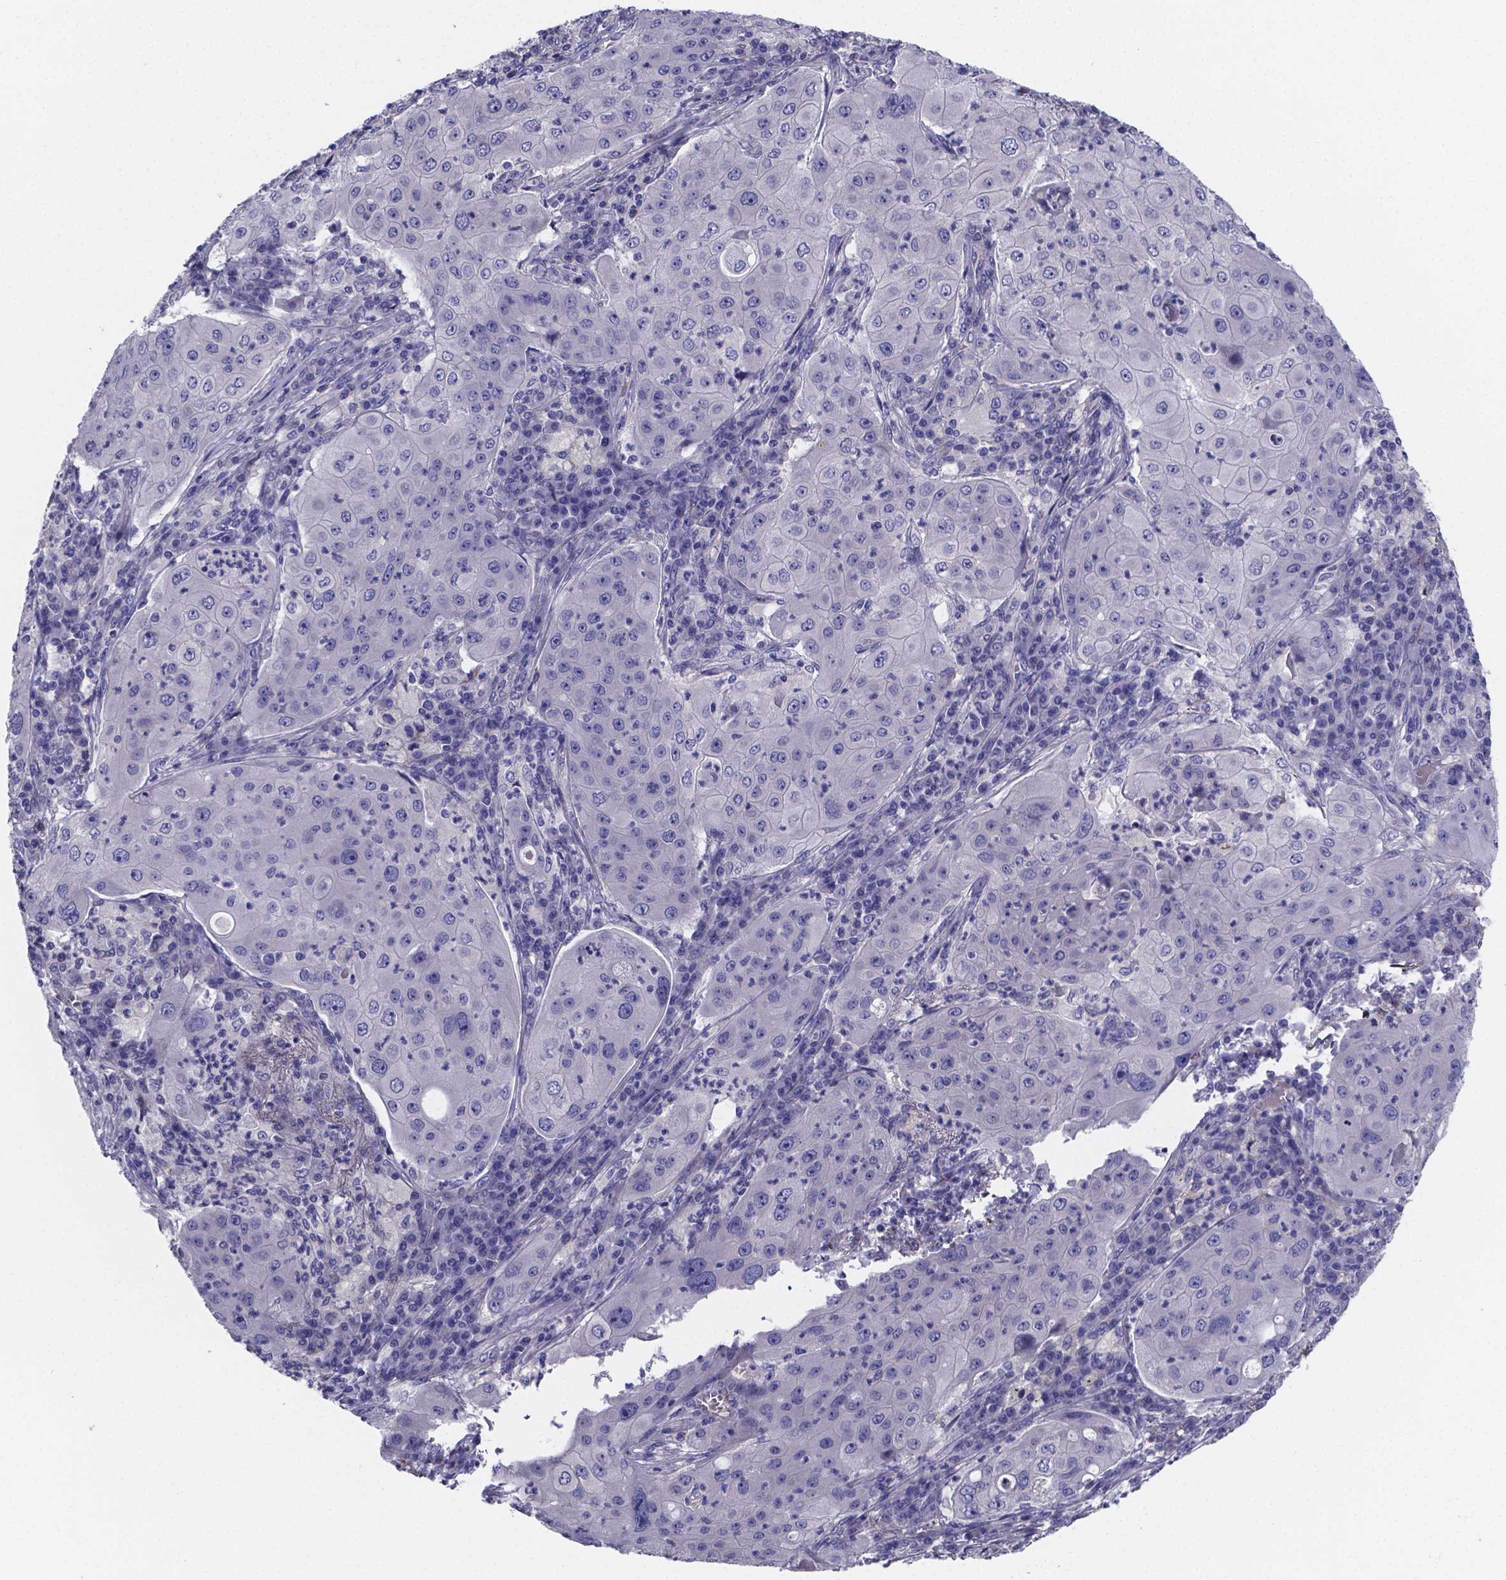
{"staining": {"intensity": "negative", "quantity": "none", "location": "none"}, "tissue": "lung cancer", "cell_type": "Tumor cells", "image_type": "cancer", "snomed": [{"axis": "morphology", "description": "Squamous cell carcinoma, NOS"}, {"axis": "topography", "description": "Lung"}], "caption": "DAB immunohistochemical staining of lung squamous cell carcinoma displays no significant staining in tumor cells. (DAB (3,3'-diaminobenzidine) IHC, high magnification).", "gene": "SFRP4", "patient": {"sex": "female", "age": 59}}